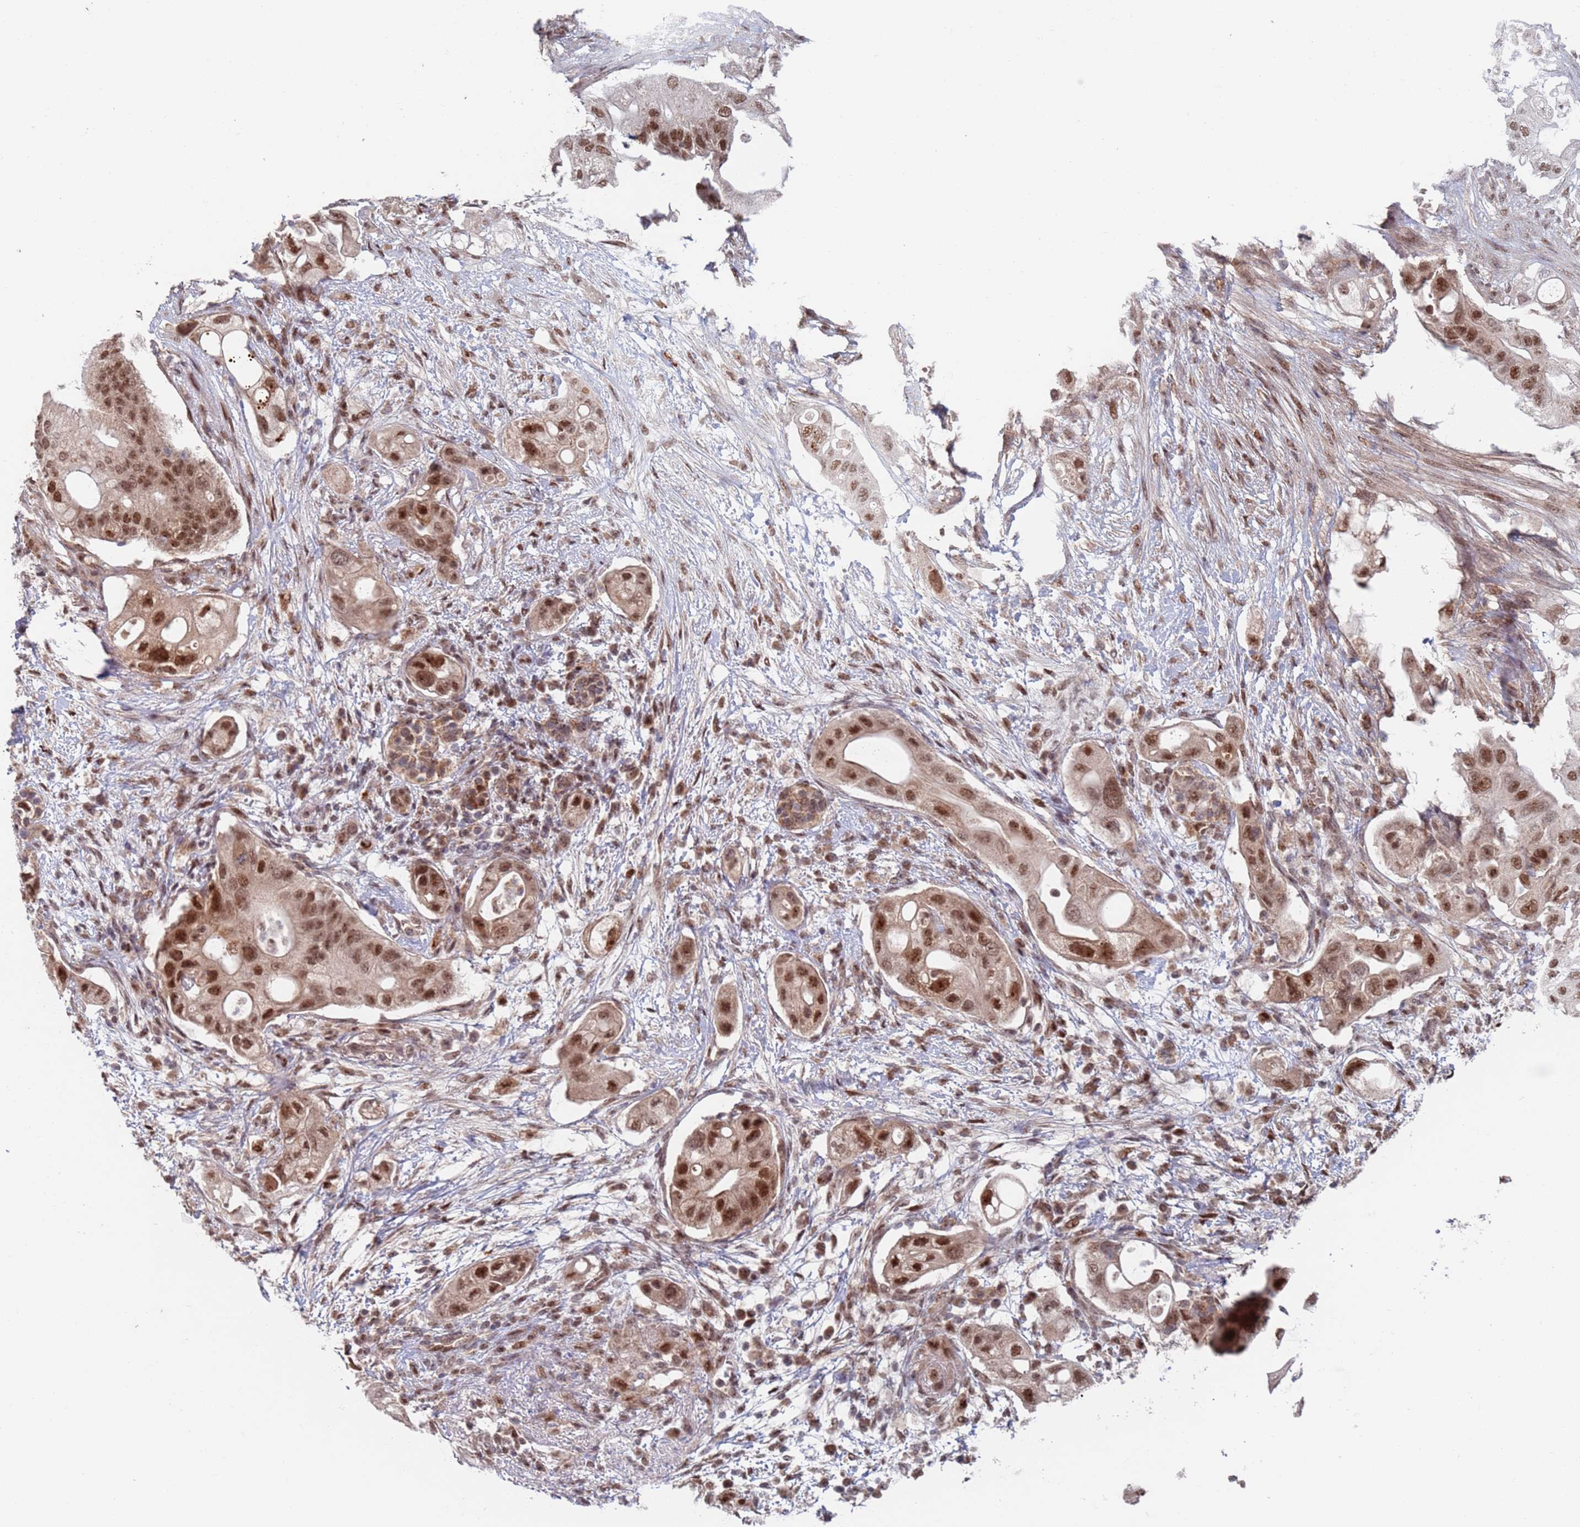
{"staining": {"intensity": "moderate", "quantity": ">75%", "location": "nuclear"}, "tissue": "pancreatic cancer", "cell_type": "Tumor cells", "image_type": "cancer", "snomed": [{"axis": "morphology", "description": "Adenocarcinoma, NOS"}, {"axis": "topography", "description": "Pancreas"}], "caption": "Tumor cells reveal moderate nuclear expression in approximately >75% of cells in adenocarcinoma (pancreatic). The protein of interest is shown in brown color, while the nuclei are stained blue.", "gene": "RPP25", "patient": {"sex": "female", "age": 72}}